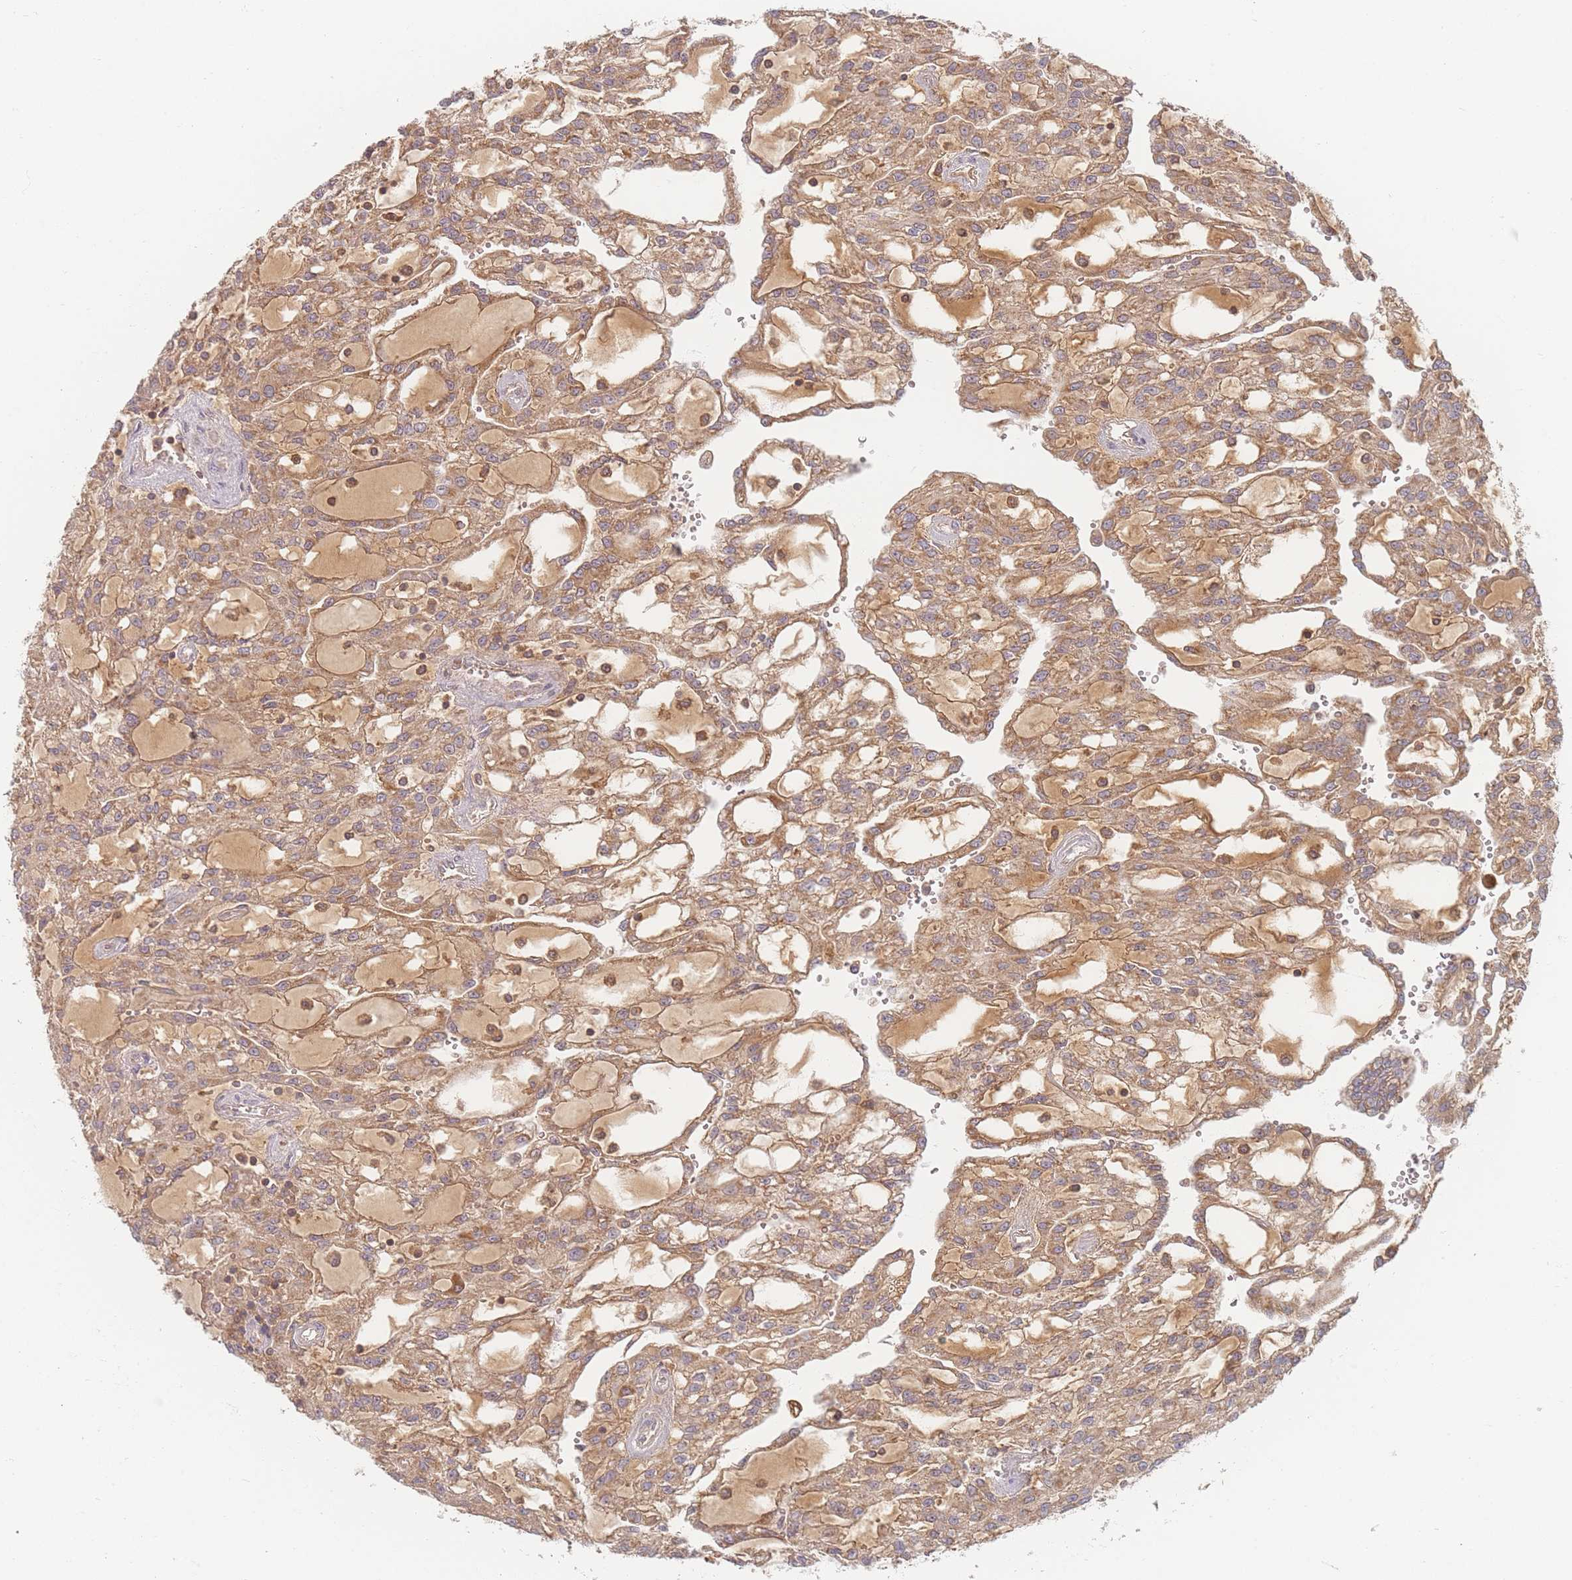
{"staining": {"intensity": "moderate", "quantity": ">75%", "location": "cytoplasmic/membranous"}, "tissue": "renal cancer", "cell_type": "Tumor cells", "image_type": "cancer", "snomed": [{"axis": "morphology", "description": "Adenocarcinoma, NOS"}, {"axis": "topography", "description": "Kidney"}], "caption": "High-power microscopy captured an immunohistochemistry image of renal cancer, revealing moderate cytoplasmic/membranous positivity in about >75% of tumor cells.", "gene": "SLC35F3", "patient": {"sex": "male", "age": 63}}